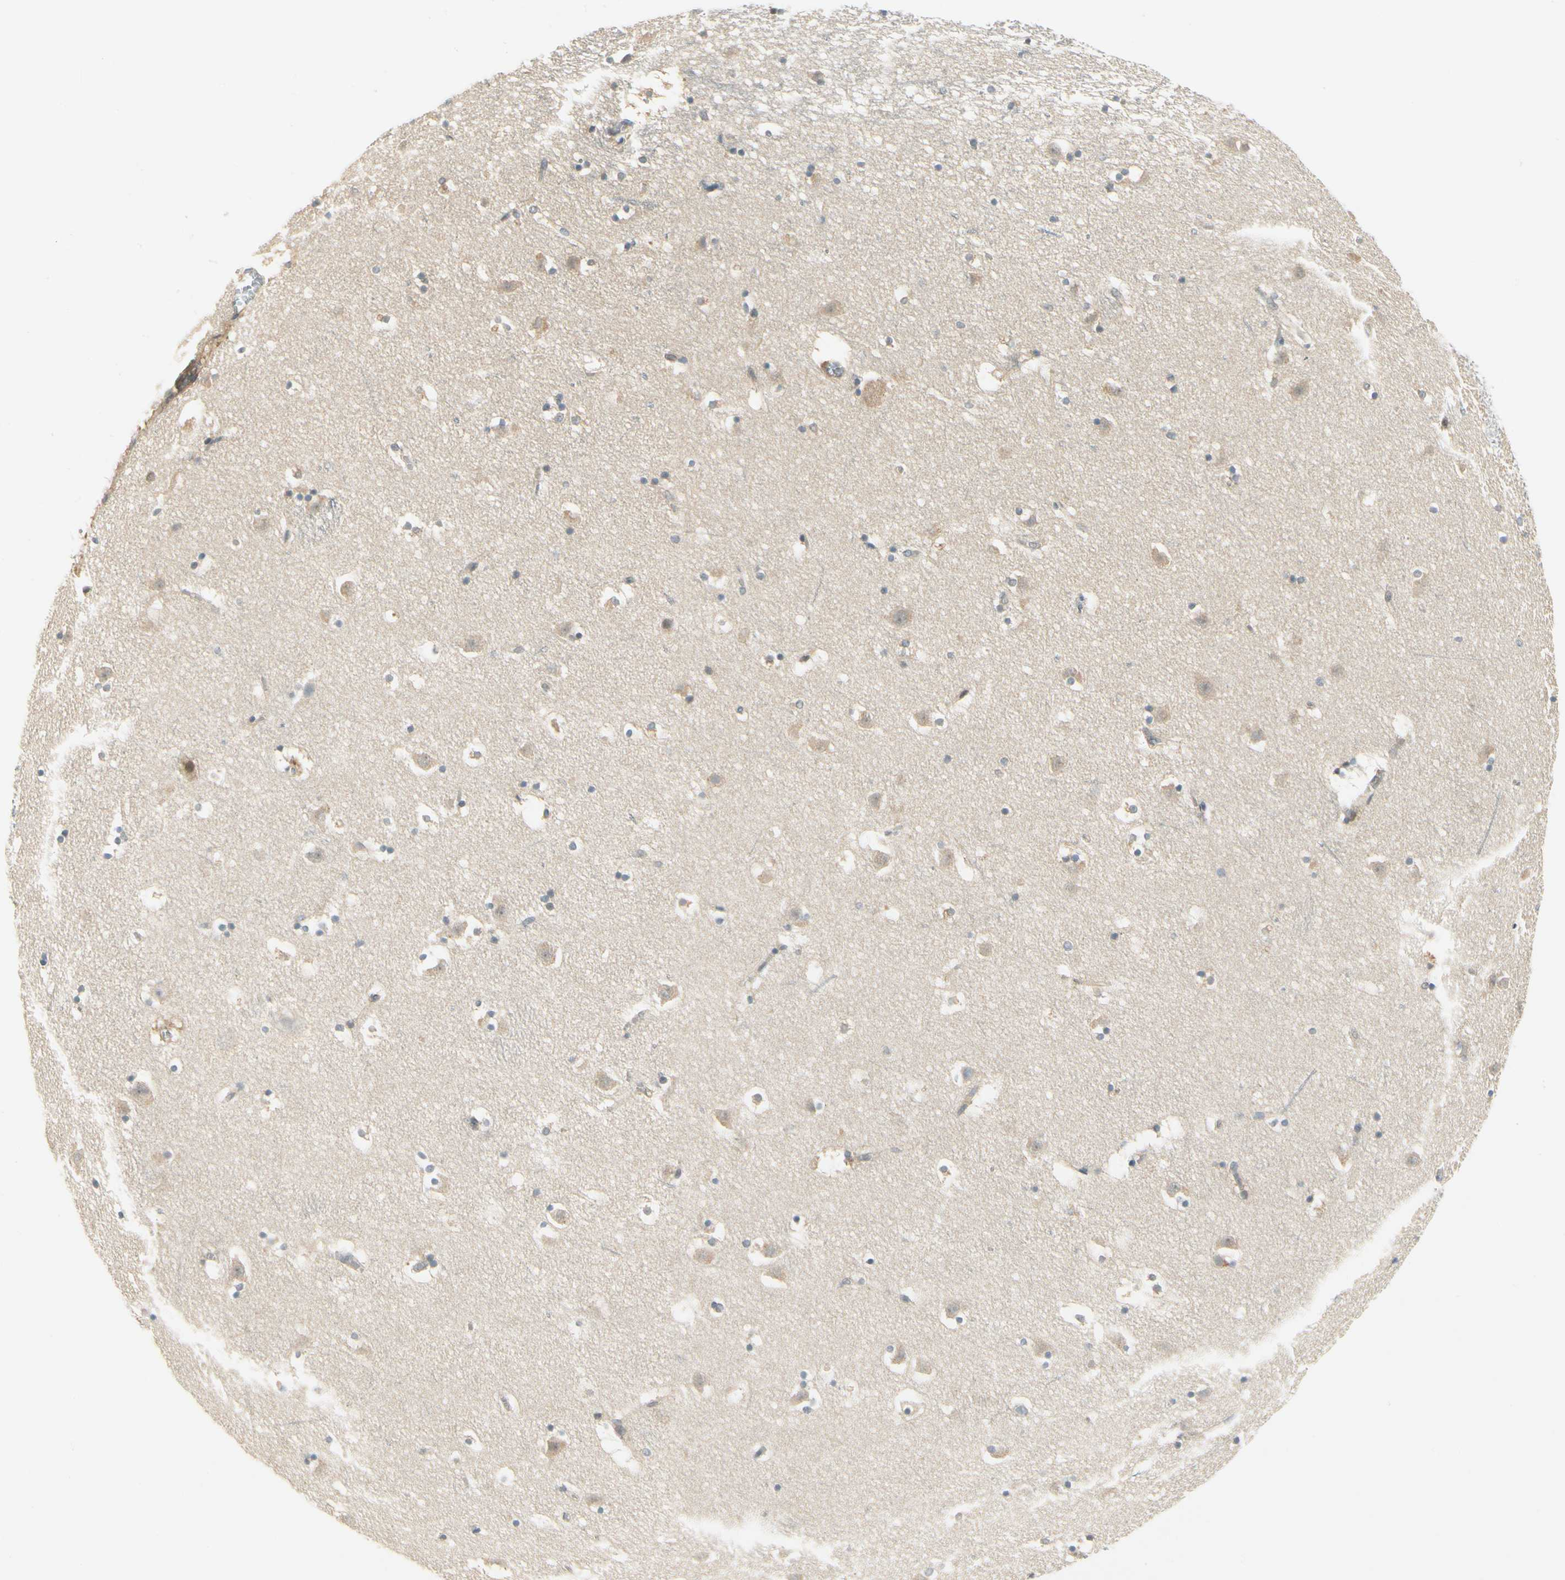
{"staining": {"intensity": "negative", "quantity": "none", "location": "none"}, "tissue": "caudate", "cell_type": "Glial cells", "image_type": "normal", "snomed": [{"axis": "morphology", "description": "Normal tissue, NOS"}, {"axis": "topography", "description": "Lateral ventricle wall"}], "caption": "Glial cells show no significant positivity in benign caudate.", "gene": "EPHB3", "patient": {"sex": "male", "age": 45}}